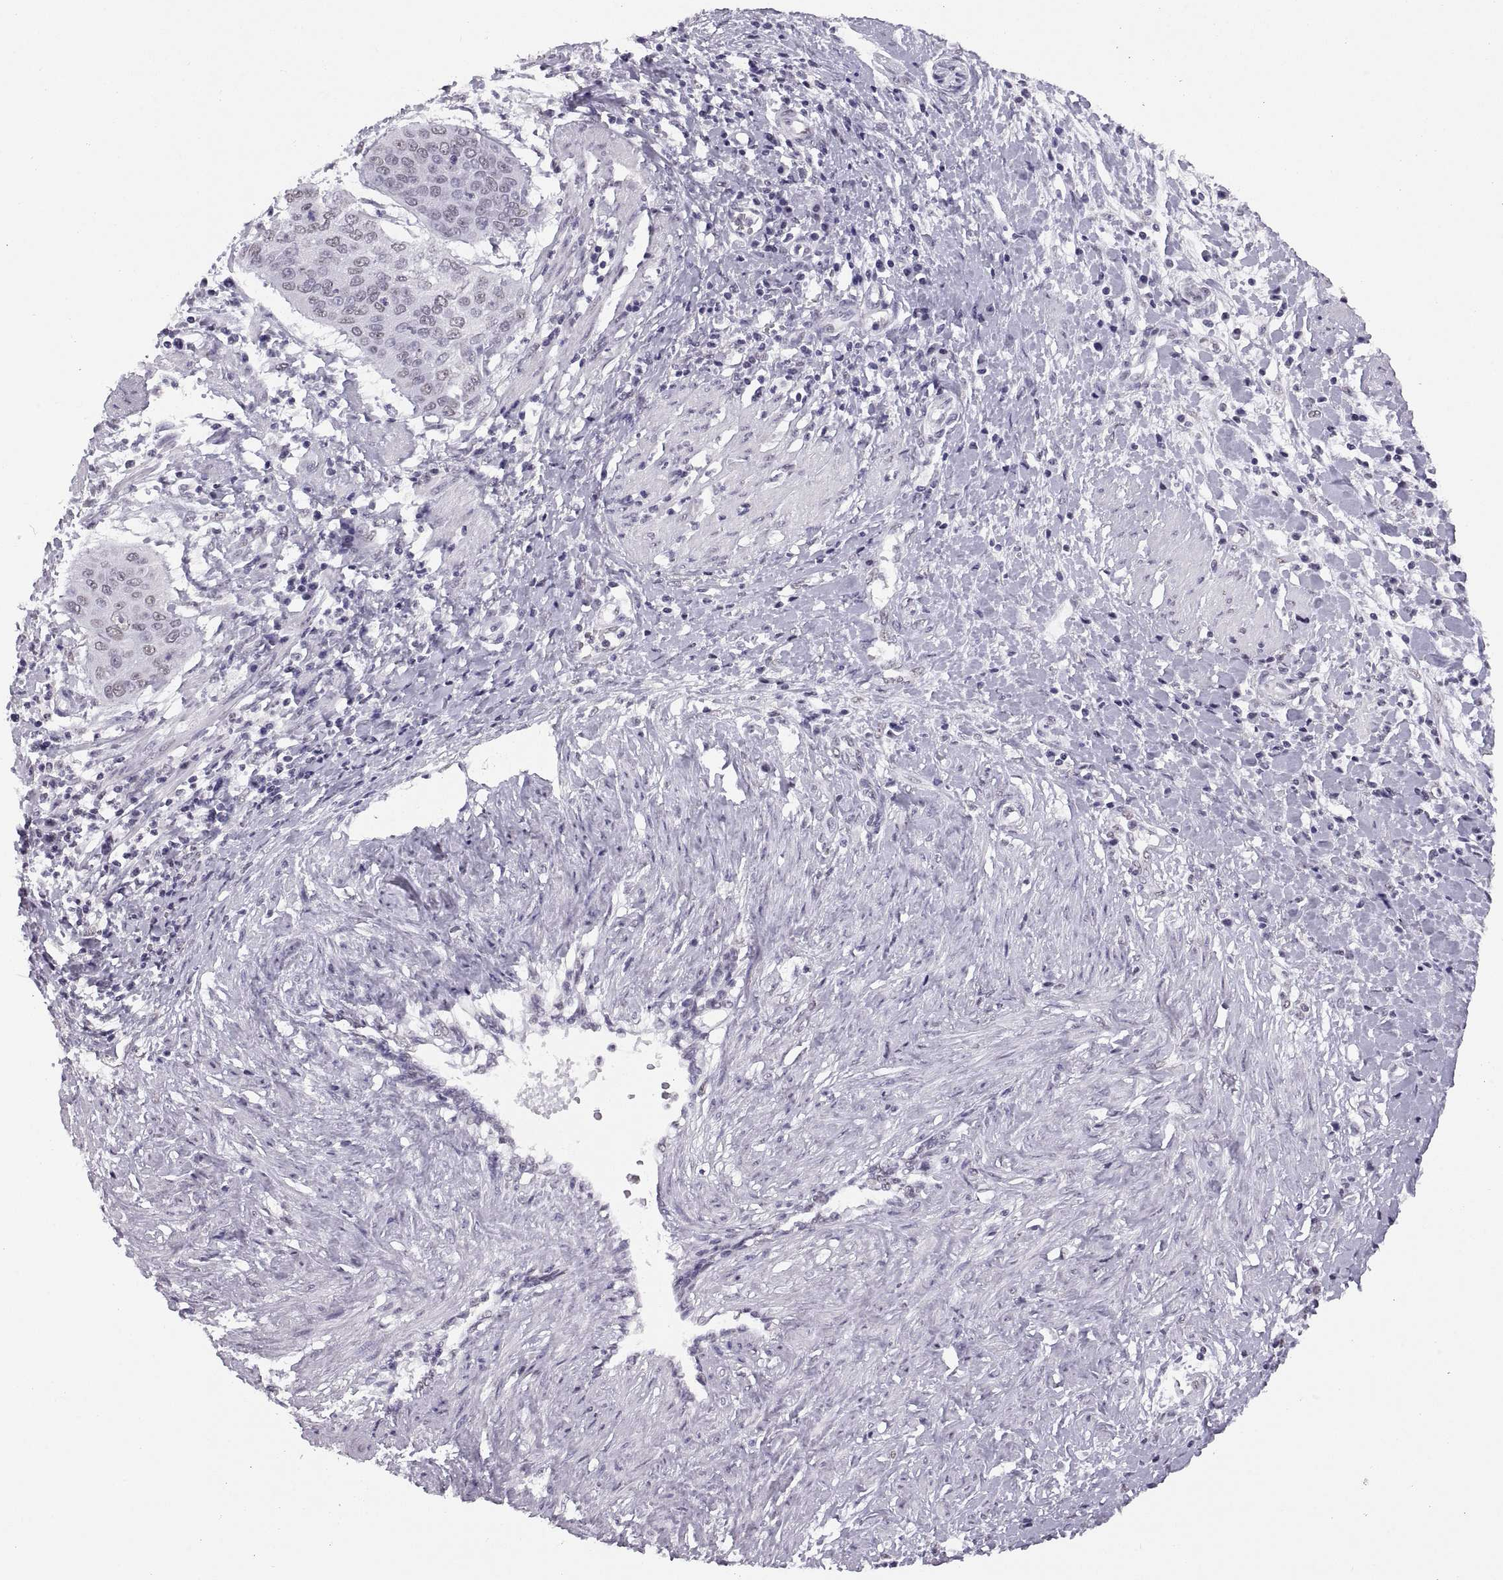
{"staining": {"intensity": "negative", "quantity": "none", "location": "none"}, "tissue": "cervical cancer", "cell_type": "Tumor cells", "image_type": "cancer", "snomed": [{"axis": "morphology", "description": "Squamous cell carcinoma, NOS"}, {"axis": "topography", "description": "Cervix"}], "caption": "Immunohistochemical staining of human cervical cancer displays no significant positivity in tumor cells.", "gene": "CARTPT", "patient": {"sex": "female", "age": 39}}